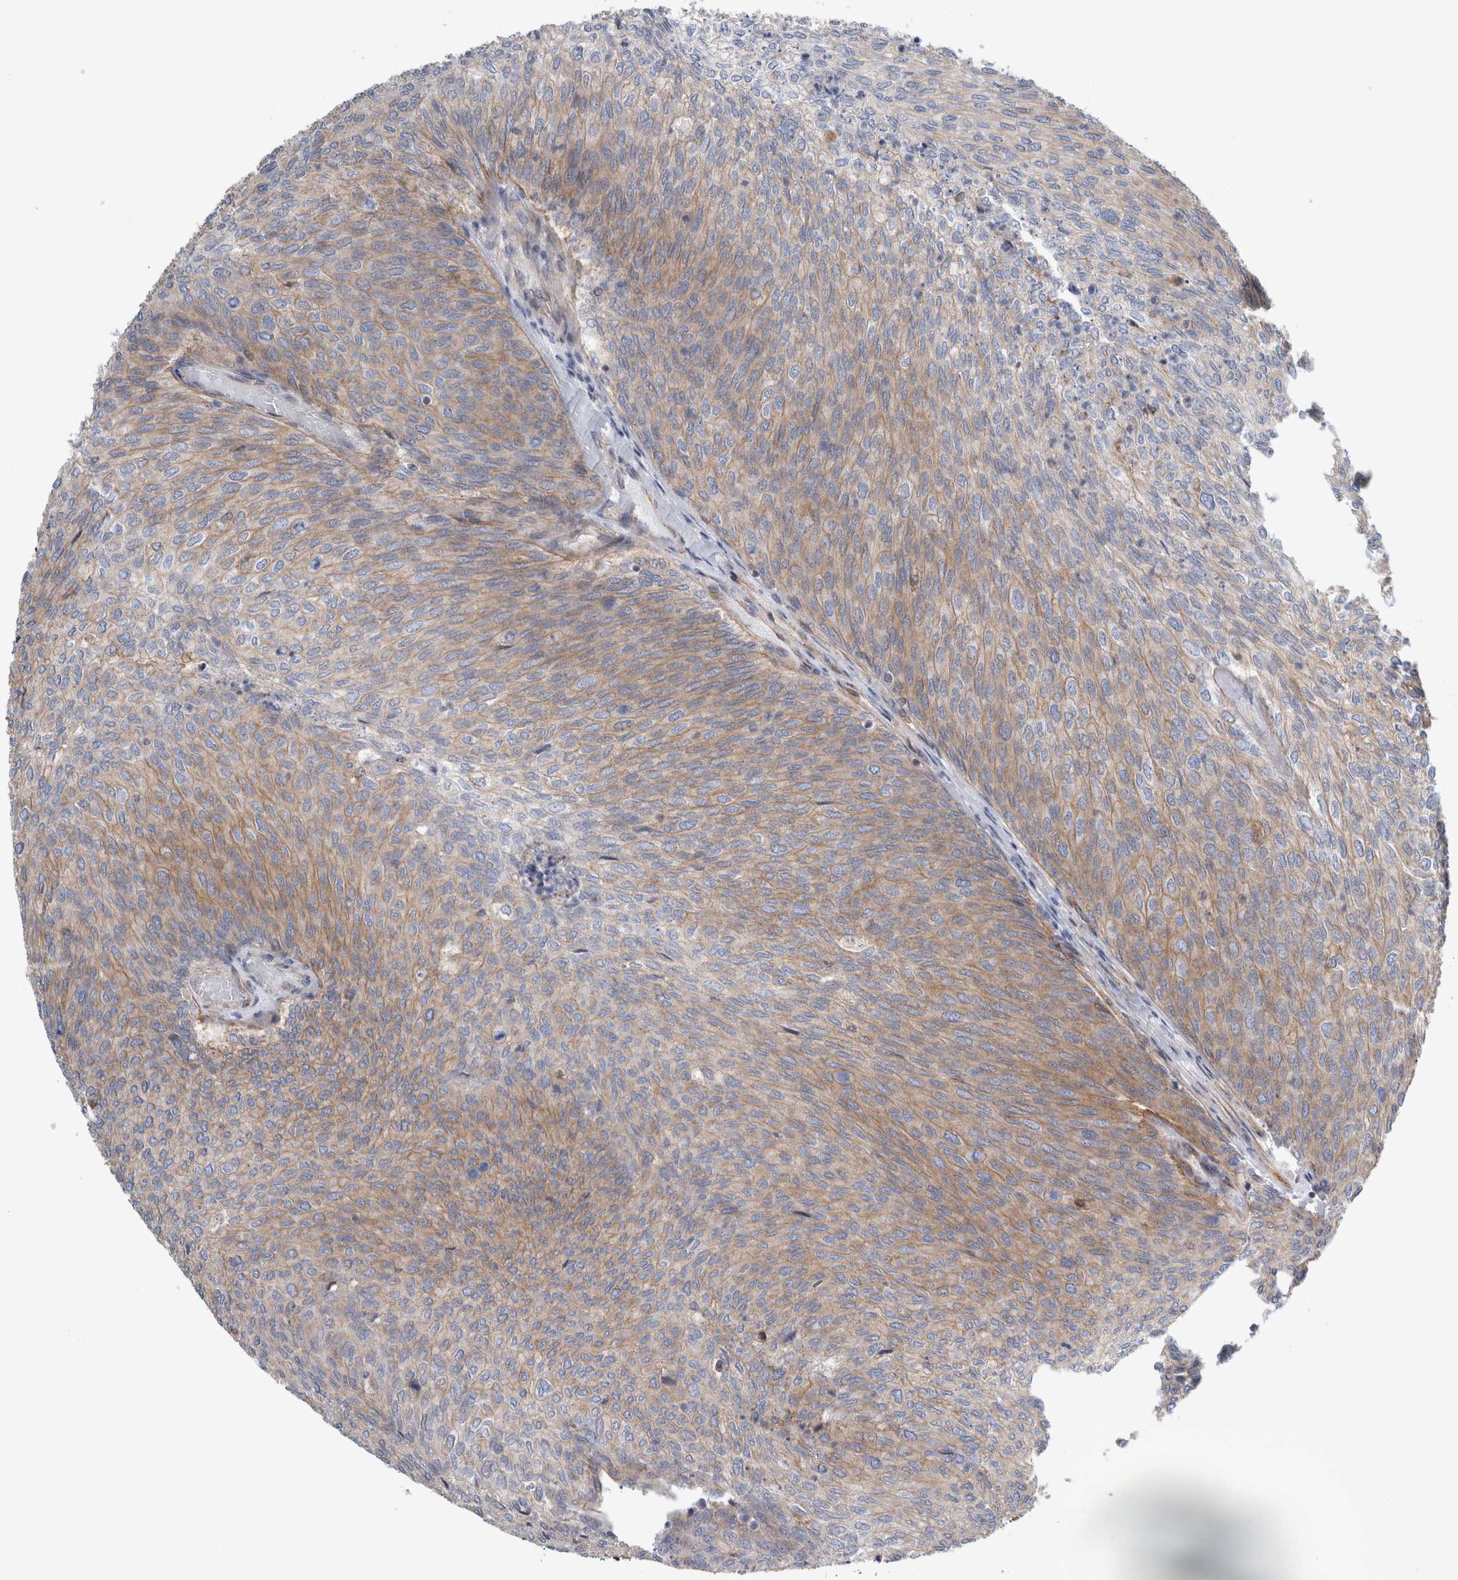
{"staining": {"intensity": "moderate", "quantity": "25%-75%", "location": "cytoplasmic/membranous"}, "tissue": "urothelial cancer", "cell_type": "Tumor cells", "image_type": "cancer", "snomed": [{"axis": "morphology", "description": "Urothelial carcinoma, Low grade"}, {"axis": "topography", "description": "Urinary bladder"}], "caption": "A micrograph showing moderate cytoplasmic/membranous staining in about 25%-75% of tumor cells in low-grade urothelial carcinoma, as visualized by brown immunohistochemical staining.", "gene": "PLEC", "patient": {"sex": "female", "age": 79}}